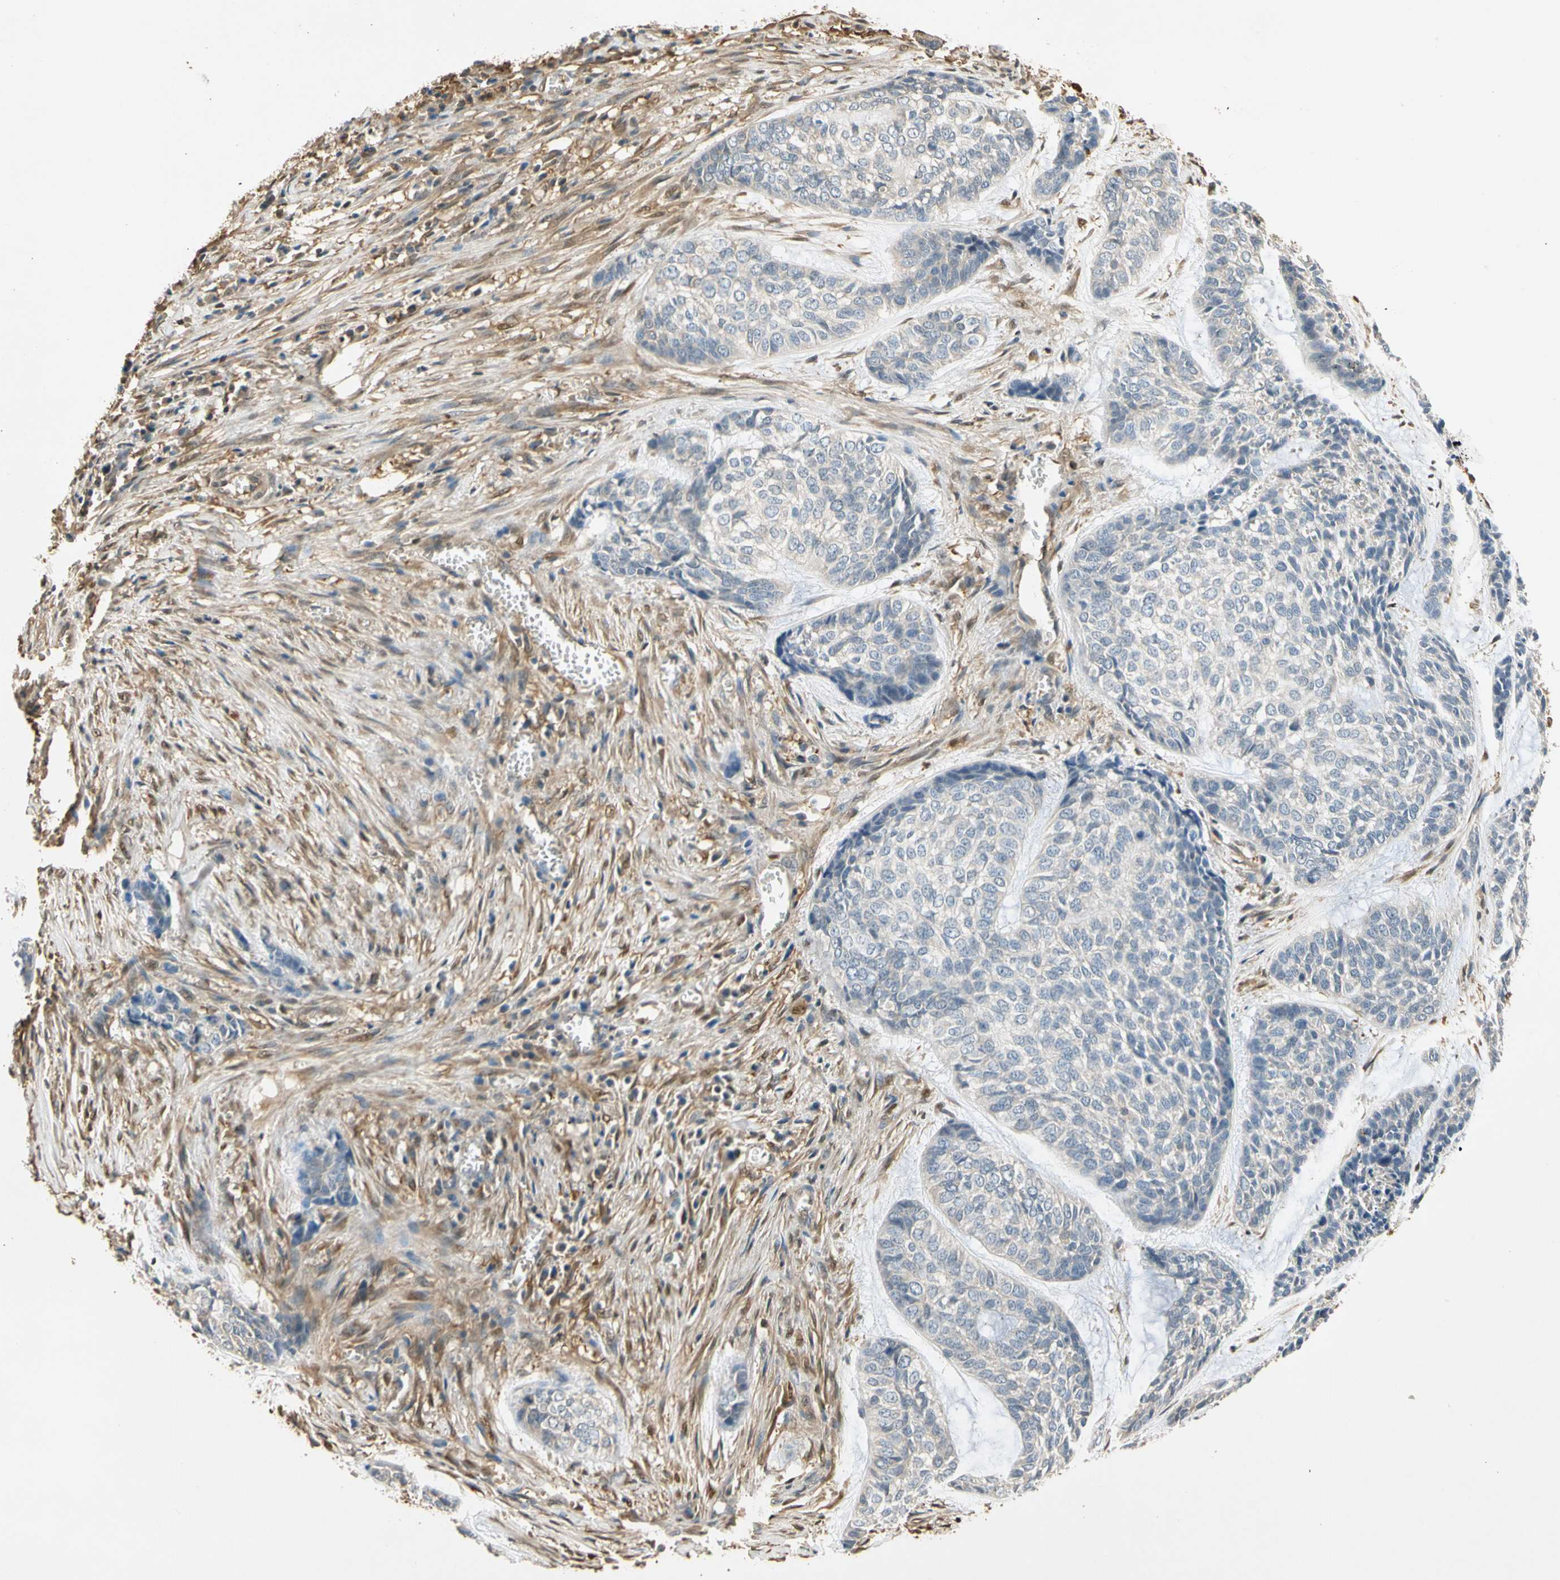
{"staining": {"intensity": "negative", "quantity": "none", "location": "none"}, "tissue": "skin cancer", "cell_type": "Tumor cells", "image_type": "cancer", "snomed": [{"axis": "morphology", "description": "Basal cell carcinoma"}, {"axis": "topography", "description": "Skin"}], "caption": "IHC photomicrograph of neoplastic tissue: skin cancer (basal cell carcinoma) stained with DAB exhibits no significant protein expression in tumor cells.", "gene": "S100A6", "patient": {"sex": "female", "age": 64}}